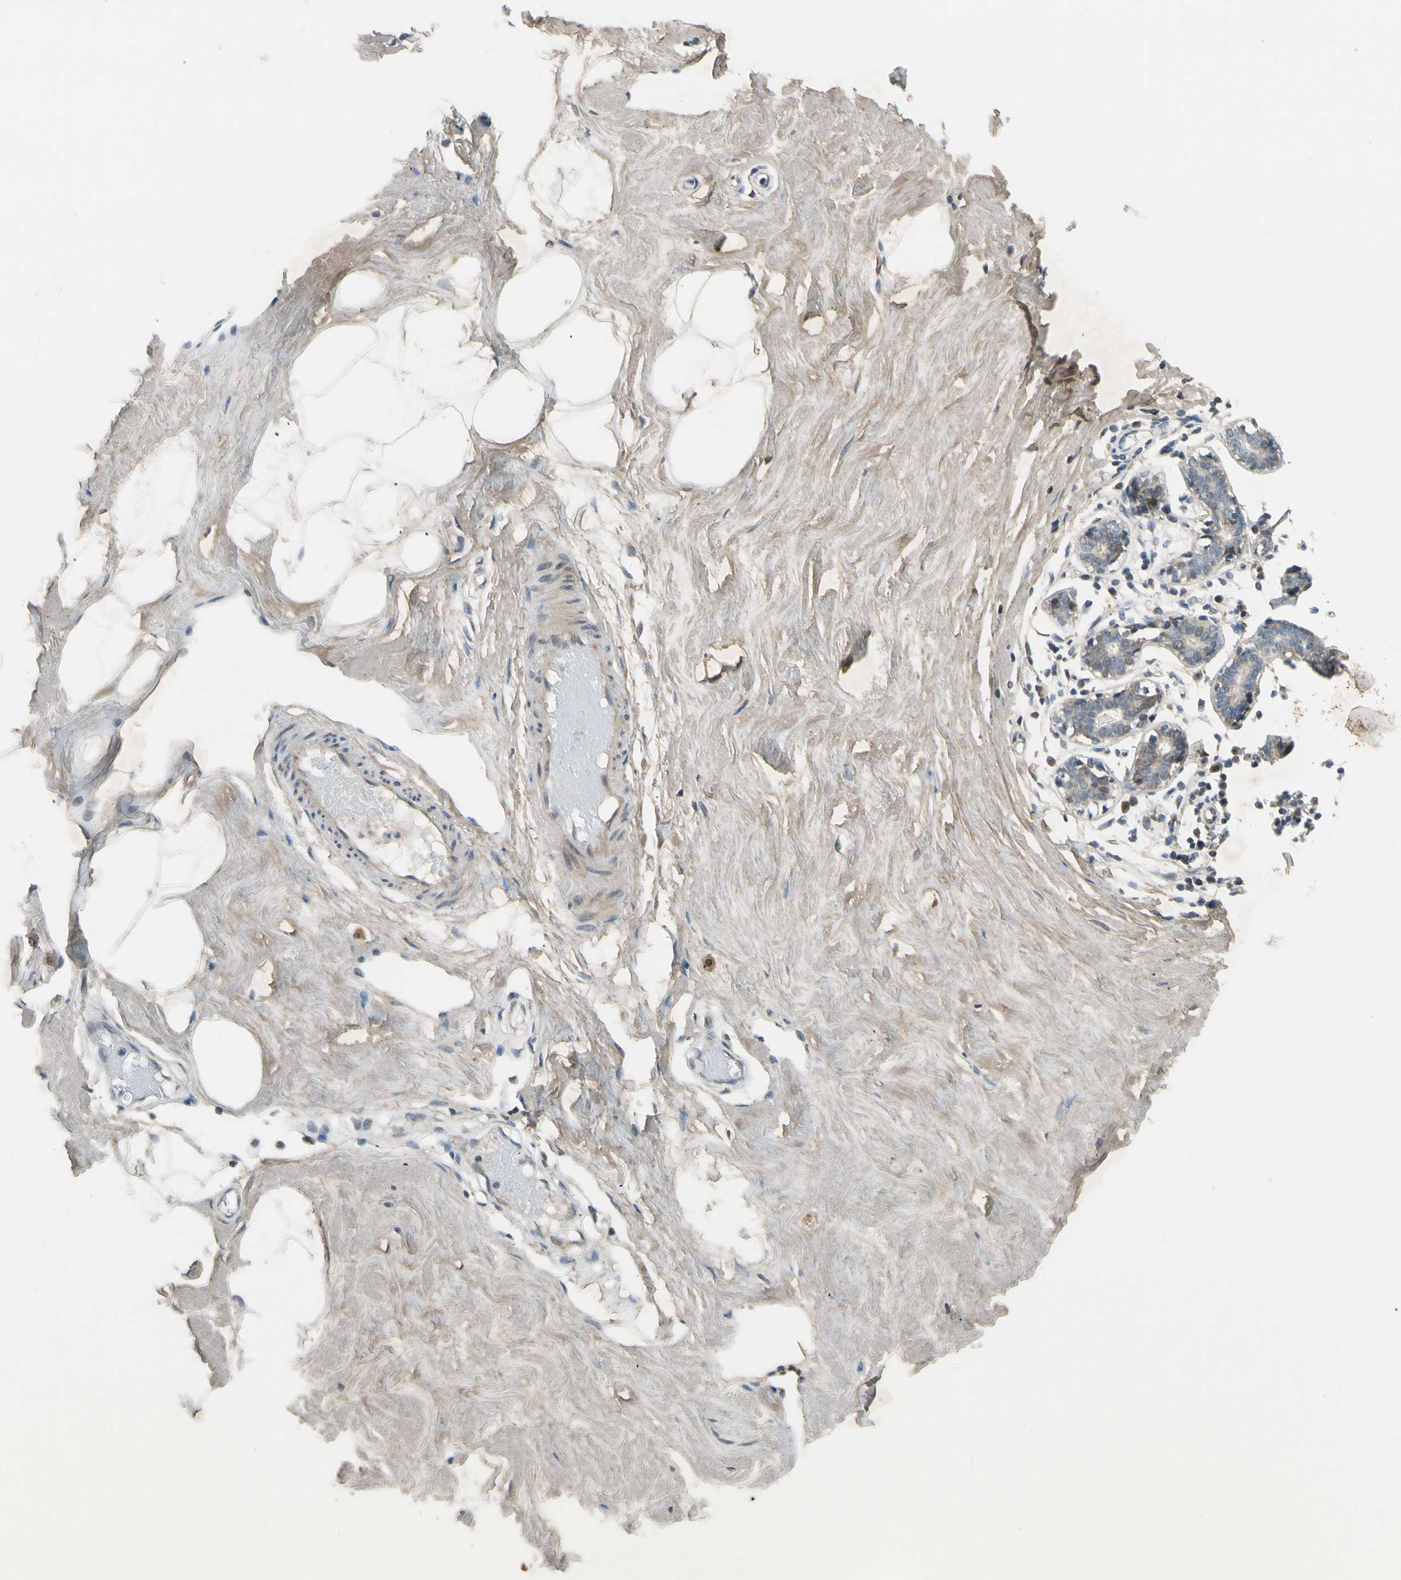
{"staining": {"intensity": "negative", "quantity": "none", "location": "none"}, "tissue": "adipose tissue", "cell_type": "Adipocytes", "image_type": "normal", "snomed": [{"axis": "morphology", "description": "Normal tissue, NOS"}, {"axis": "topography", "description": "Breast"}], "caption": "A high-resolution photomicrograph shows IHC staining of normal adipose tissue, which exhibits no significant expression in adipocytes.", "gene": "MST1R", "patient": {"sex": "female", "age": 44}}